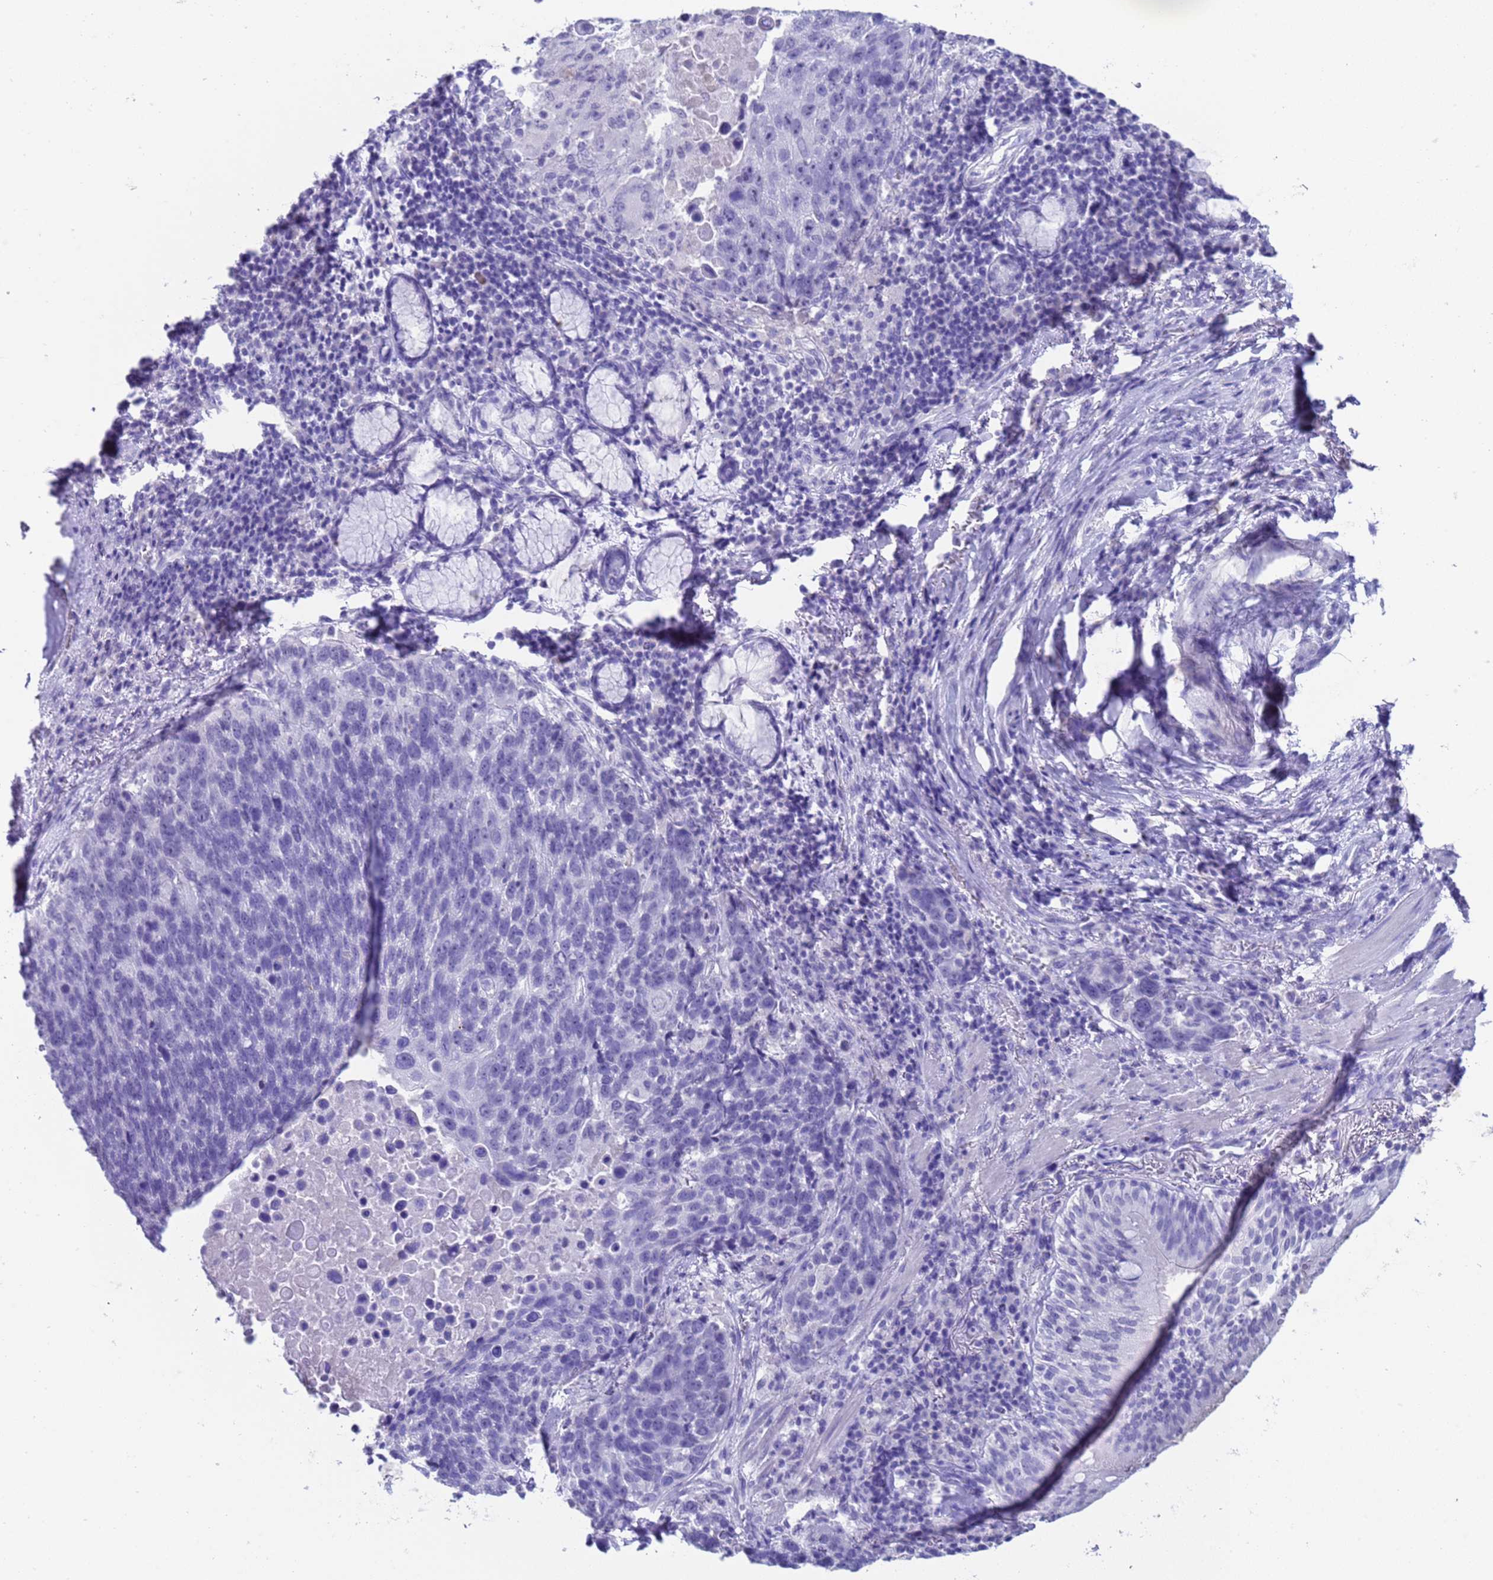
{"staining": {"intensity": "negative", "quantity": "none", "location": "none"}, "tissue": "lung cancer", "cell_type": "Tumor cells", "image_type": "cancer", "snomed": [{"axis": "morphology", "description": "Squamous cell carcinoma, NOS"}, {"axis": "topography", "description": "Lung"}], "caption": "High power microscopy histopathology image of an IHC micrograph of lung squamous cell carcinoma, revealing no significant expression in tumor cells.", "gene": "CKM", "patient": {"sex": "male", "age": 66}}